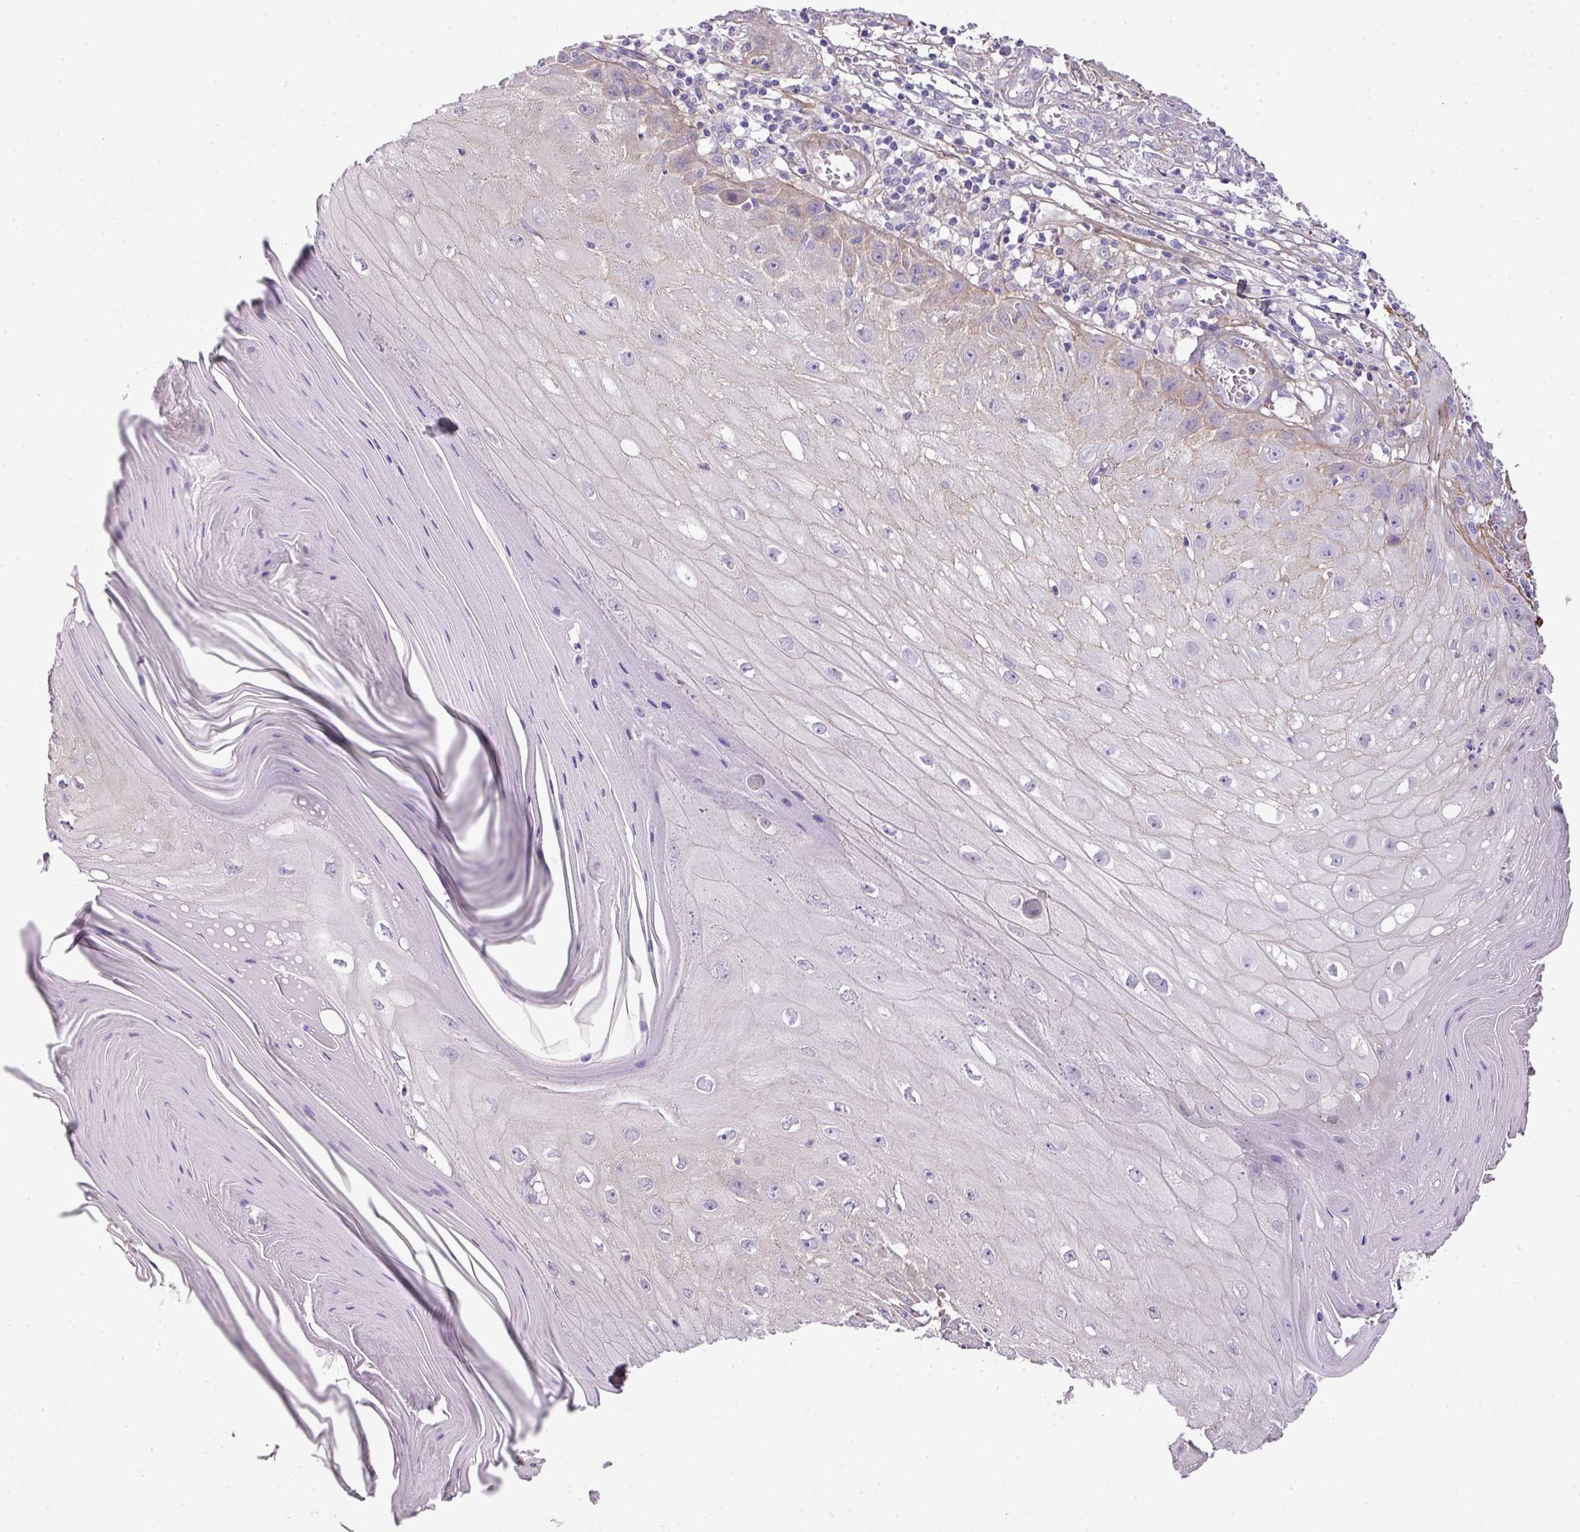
{"staining": {"intensity": "weak", "quantity": "<25%", "location": "cytoplasmic/membranous"}, "tissue": "skin cancer", "cell_type": "Tumor cells", "image_type": "cancer", "snomed": [{"axis": "morphology", "description": "Squamous cell carcinoma, NOS"}, {"axis": "topography", "description": "Skin"}], "caption": "Protein analysis of skin squamous cell carcinoma exhibits no significant positivity in tumor cells.", "gene": "PARD6G", "patient": {"sex": "female", "age": 73}}